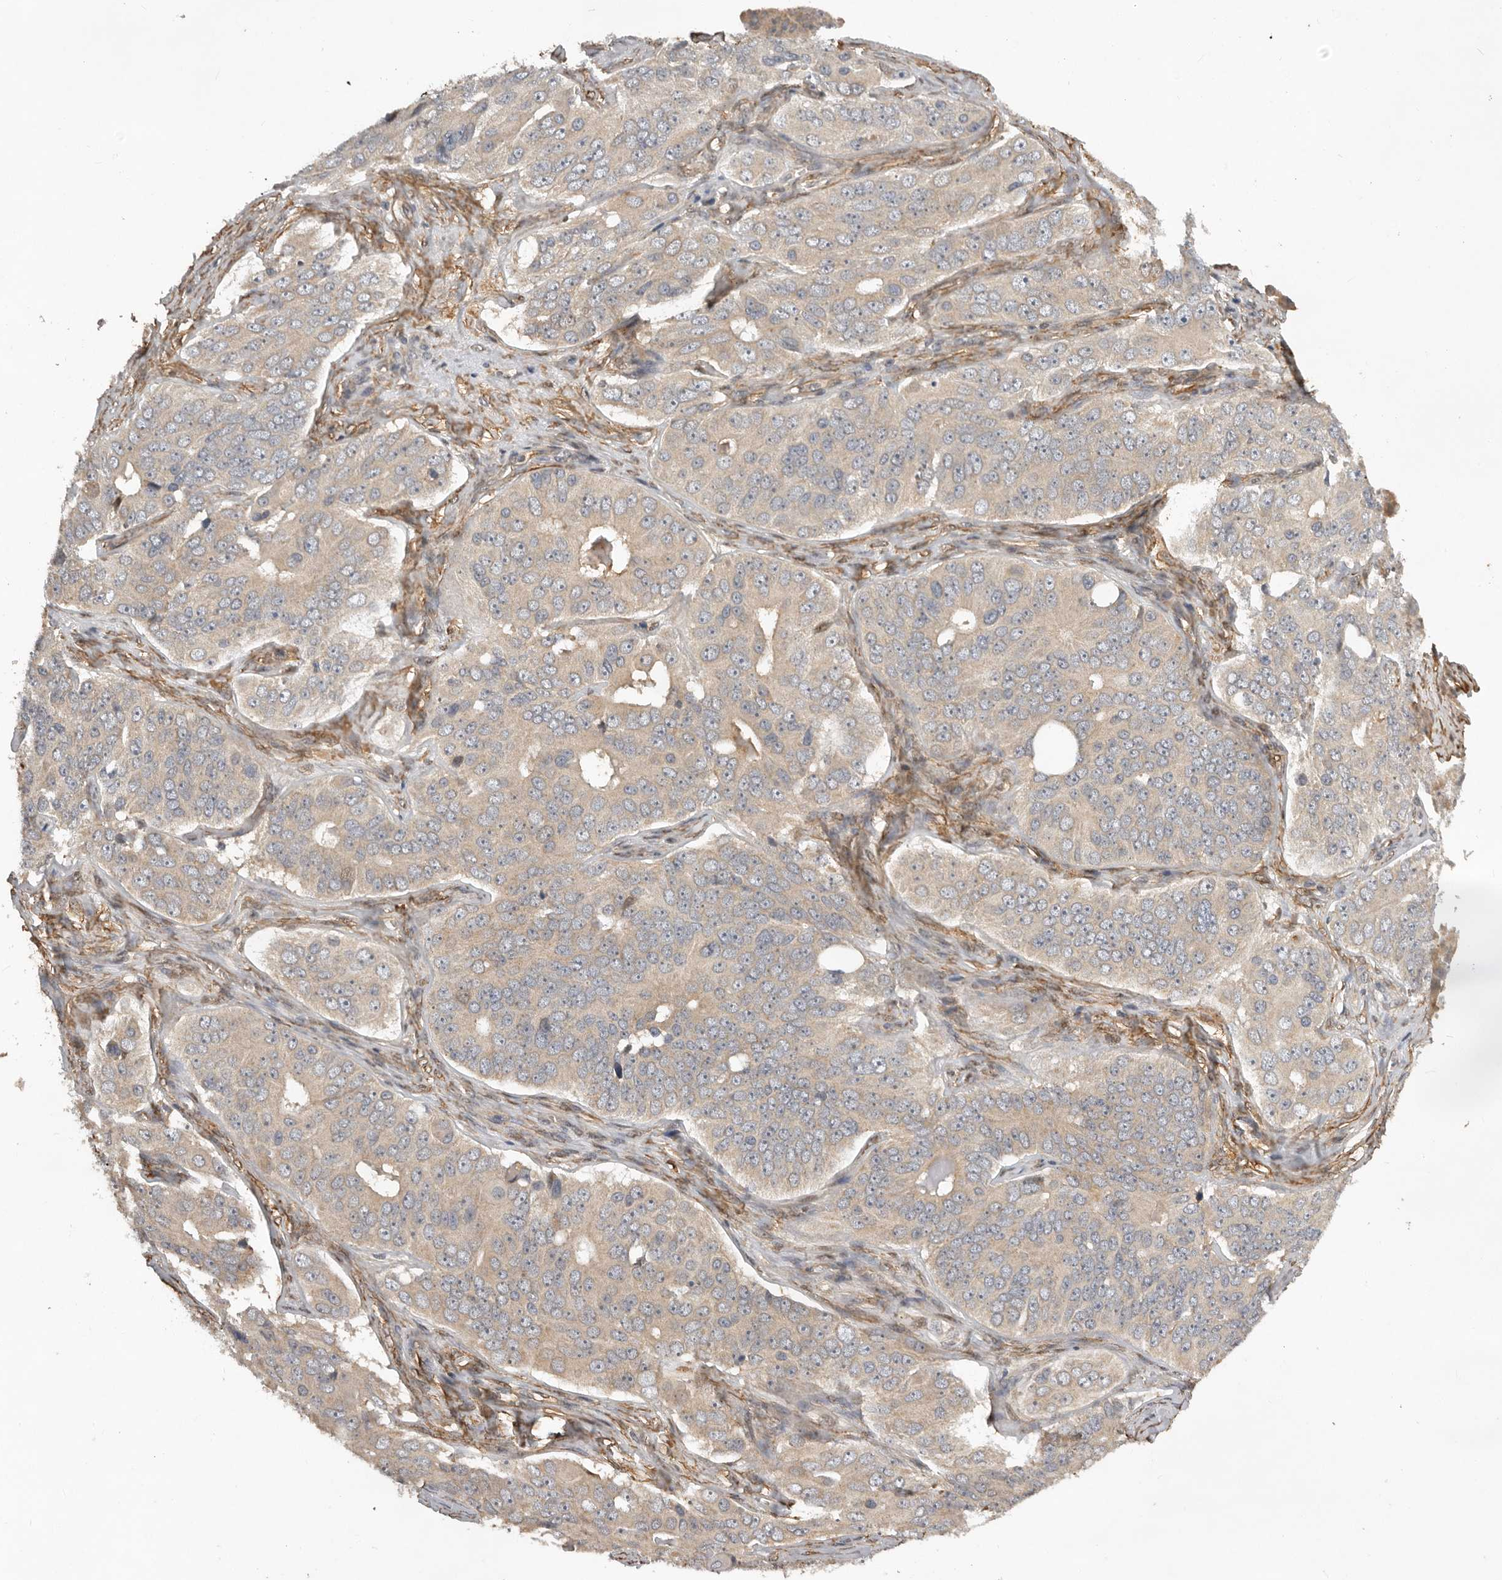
{"staining": {"intensity": "weak", "quantity": ">75%", "location": "cytoplasmic/membranous"}, "tissue": "ovarian cancer", "cell_type": "Tumor cells", "image_type": "cancer", "snomed": [{"axis": "morphology", "description": "Carcinoma, endometroid"}, {"axis": "topography", "description": "Ovary"}], "caption": "High-magnification brightfield microscopy of ovarian cancer stained with DAB (3,3'-diaminobenzidine) (brown) and counterstained with hematoxylin (blue). tumor cells exhibit weak cytoplasmic/membranous expression is appreciated in approximately>75% of cells.", "gene": "RNF157", "patient": {"sex": "female", "age": 51}}